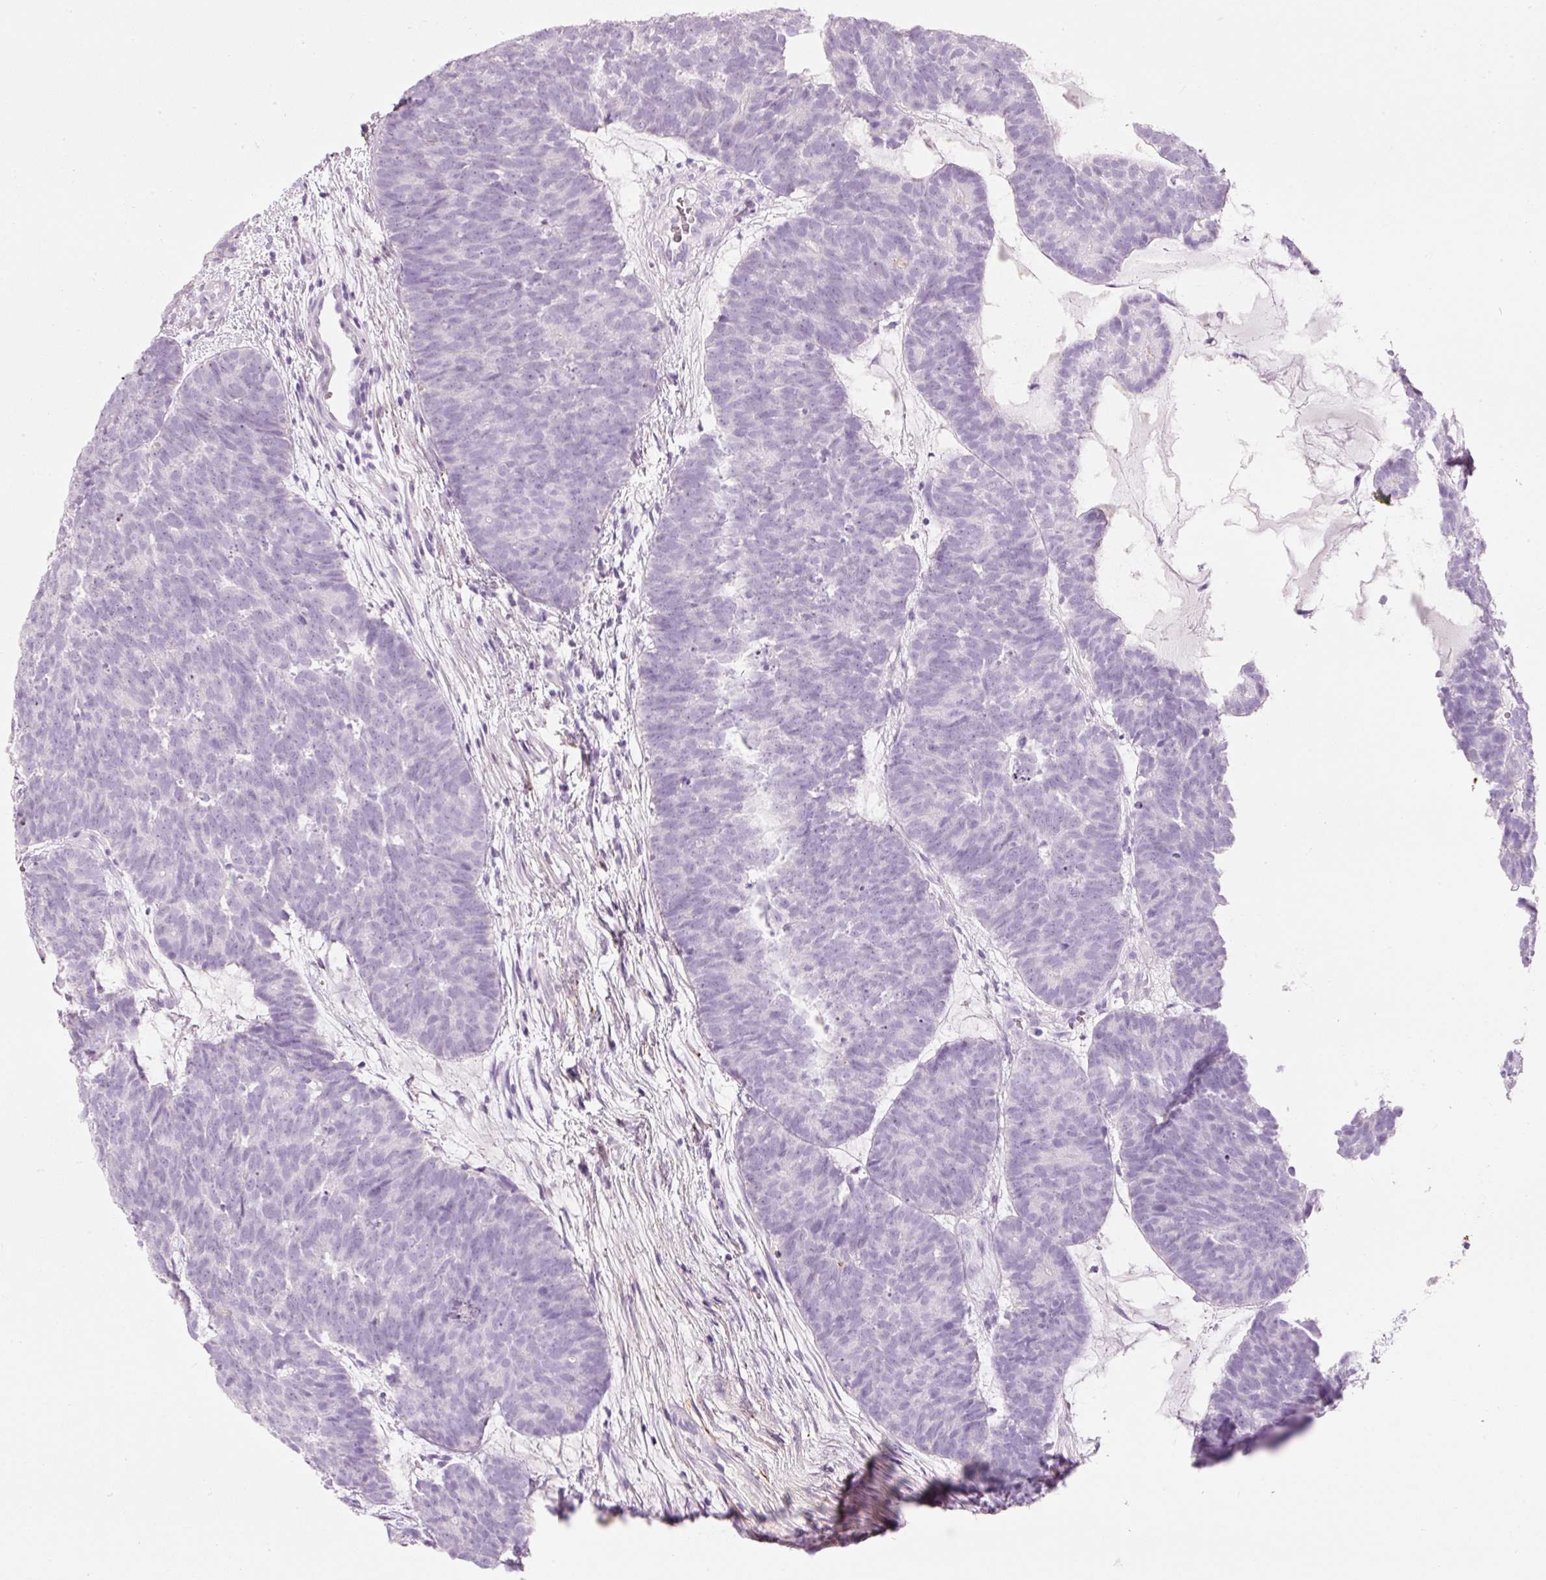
{"staining": {"intensity": "negative", "quantity": "none", "location": "none"}, "tissue": "head and neck cancer", "cell_type": "Tumor cells", "image_type": "cancer", "snomed": [{"axis": "morphology", "description": "Adenocarcinoma, NOS"}, {"axis": "topography", "description": "Head-Neck"}], "caption": "High power microscopy image of an IHC image of head and neck cancer, revealing no significant positivity in tumor cells. (Stains: DAB immunohistochemistry (IHC) with hematoxylin counter stain, Microscopy: brightfield microscopy at high magnification).", "gene": "MFAP4", "patient": {"sex": "female", "age": 81}}